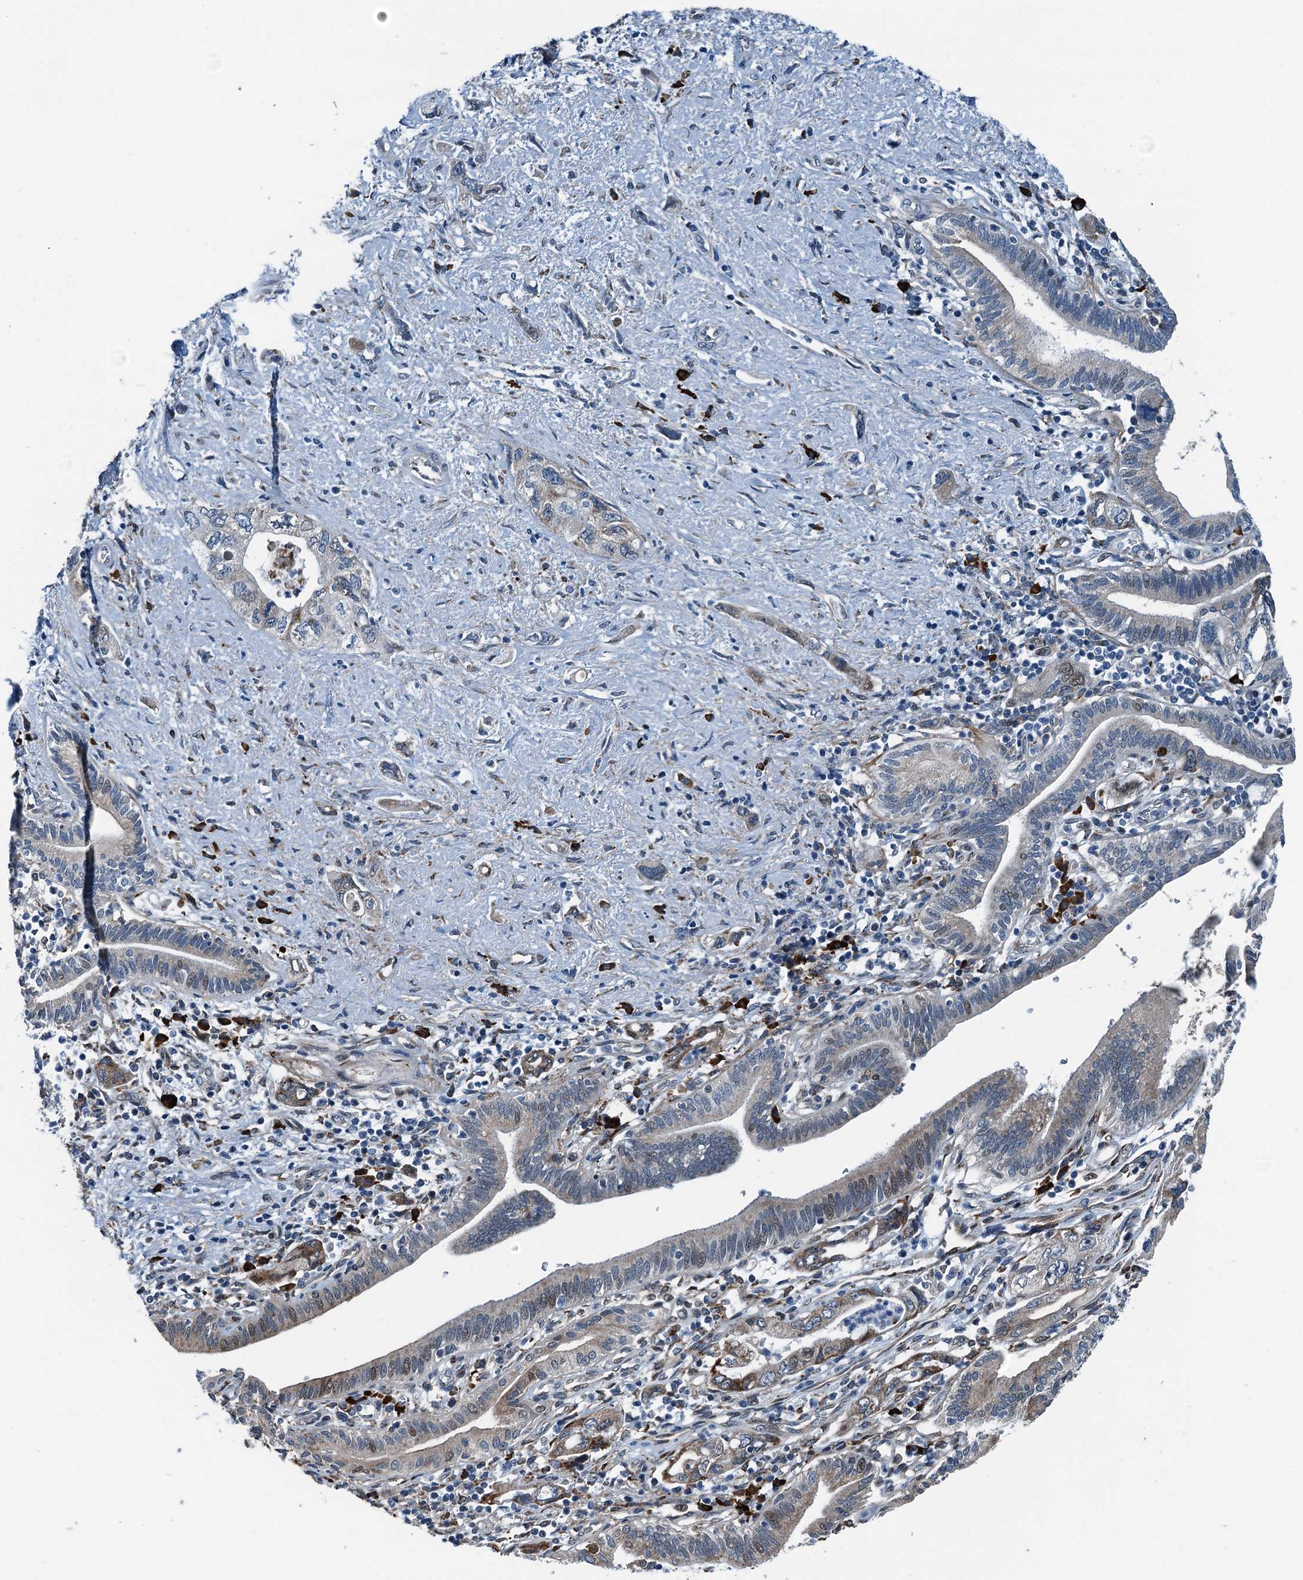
{"staining": {"intensity": "moderate", "quantity": "<25%", "location": "cytoplasmic/membranous"}, "tissue": "pancreatic cancer", "cell_type": "Tumor cells", "image_type": "cancer", "snomed": [{"axis": "morphology", "description": "Adenocarcinoma, NOS"}, {"axis": "topography", "description": "Pancreas"}], "caption": "Human pancreatic cancer stained for a protein (brown) displays moderate cytoplasmic/membranous positive positivity in approximately <25% of tumor cells.", "gene": "TAMALIN", "patient": {"sex": "female", "age": 73}}